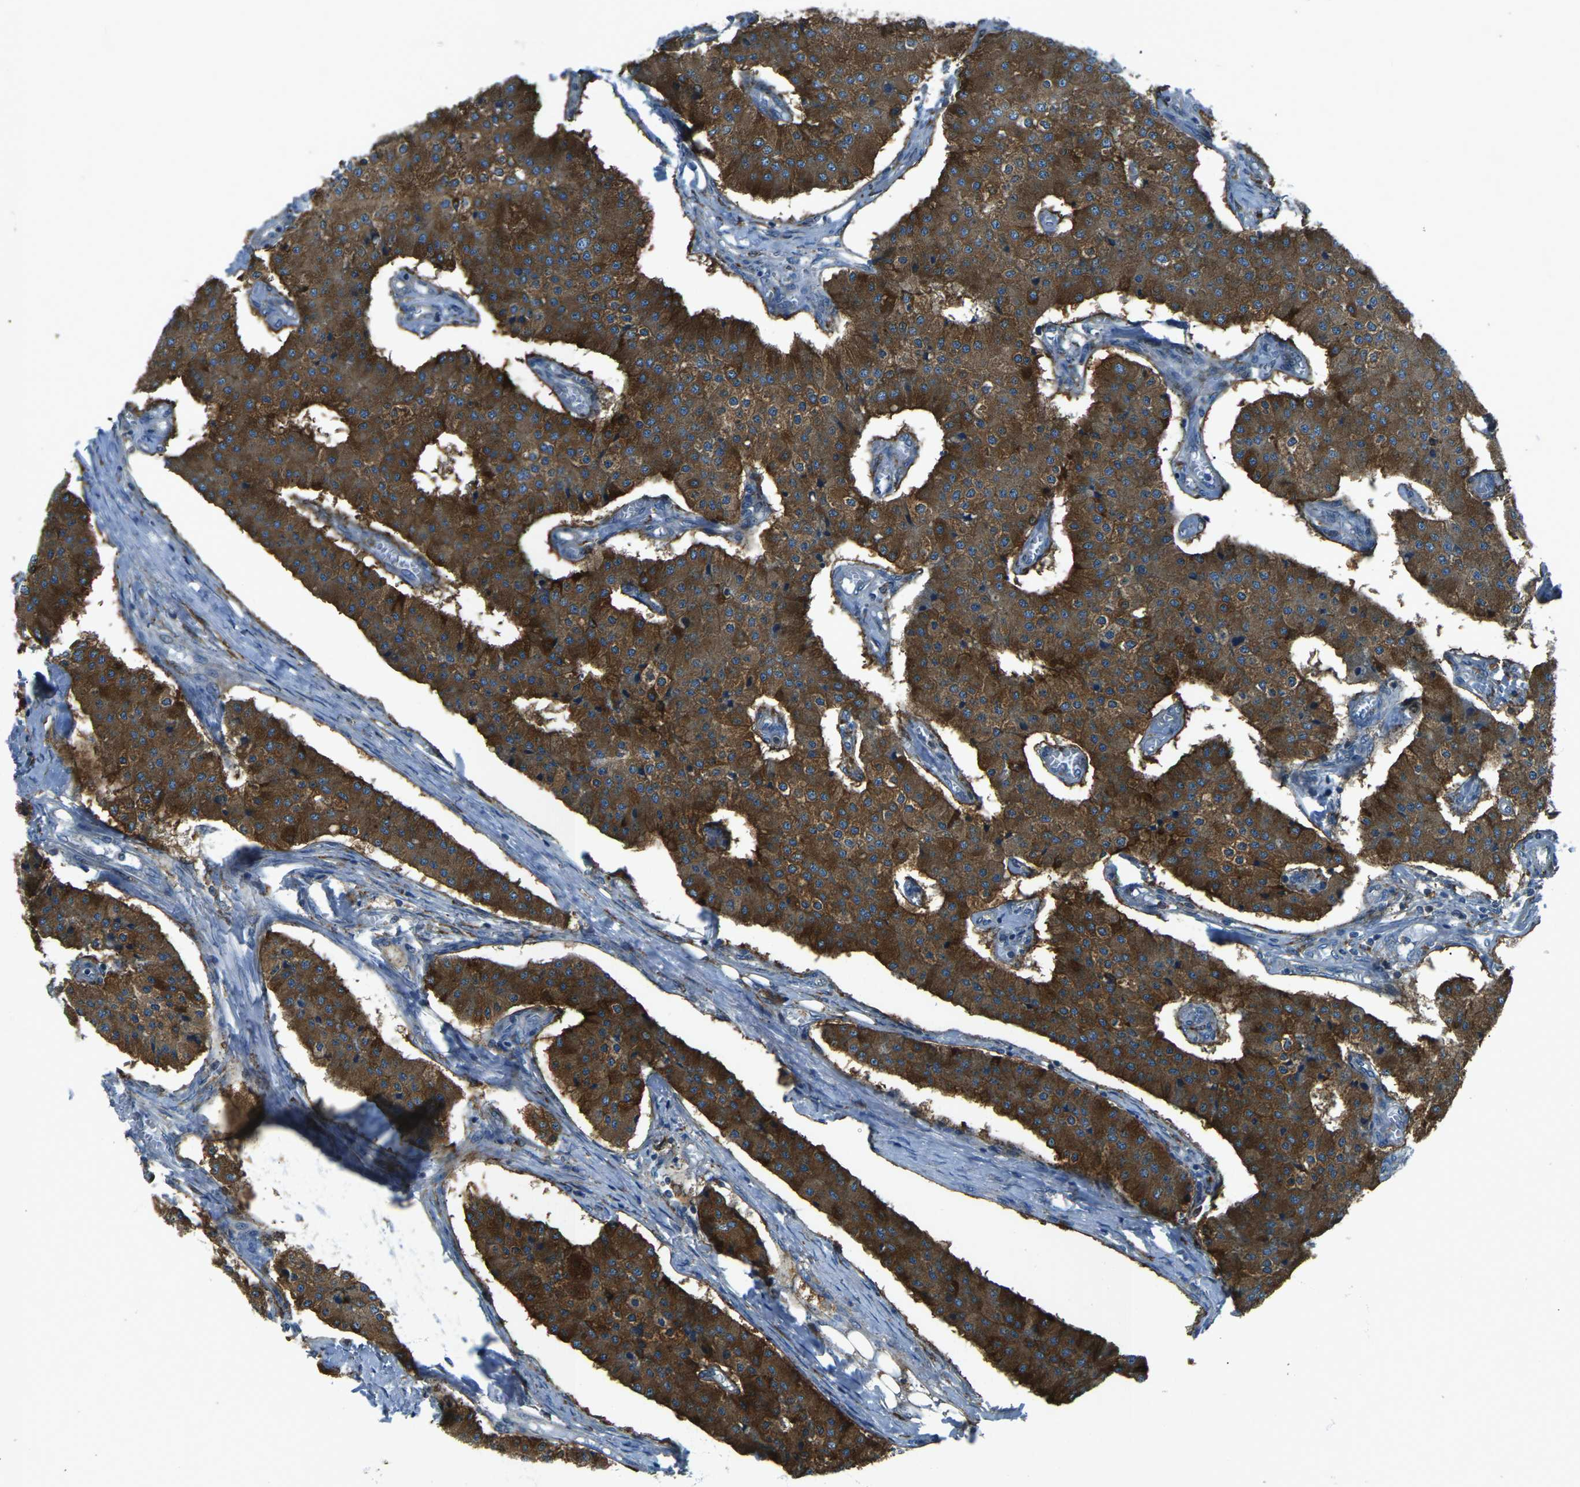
{"staining": {"intensity": "strong", "quantity": ">75%", "location": "cytoplasmic/membranous"}, "tissue": "carcinoid", "cell_type": "Tumor cells", "image_type": "cancer", "snomed": [{"axis": "morphology", "description": "Carcinoid, malignant, NOS"}, {"axis": "topography", "description": "Colon"}], "caption": "Immunohistochemical staining of carcinoid reveals high levels of strong cytoplasmic/membranous expression in approximately >75% of tumor cells.", "gene": "CDK17", "patient": {"sex": "female", "age": 52}}